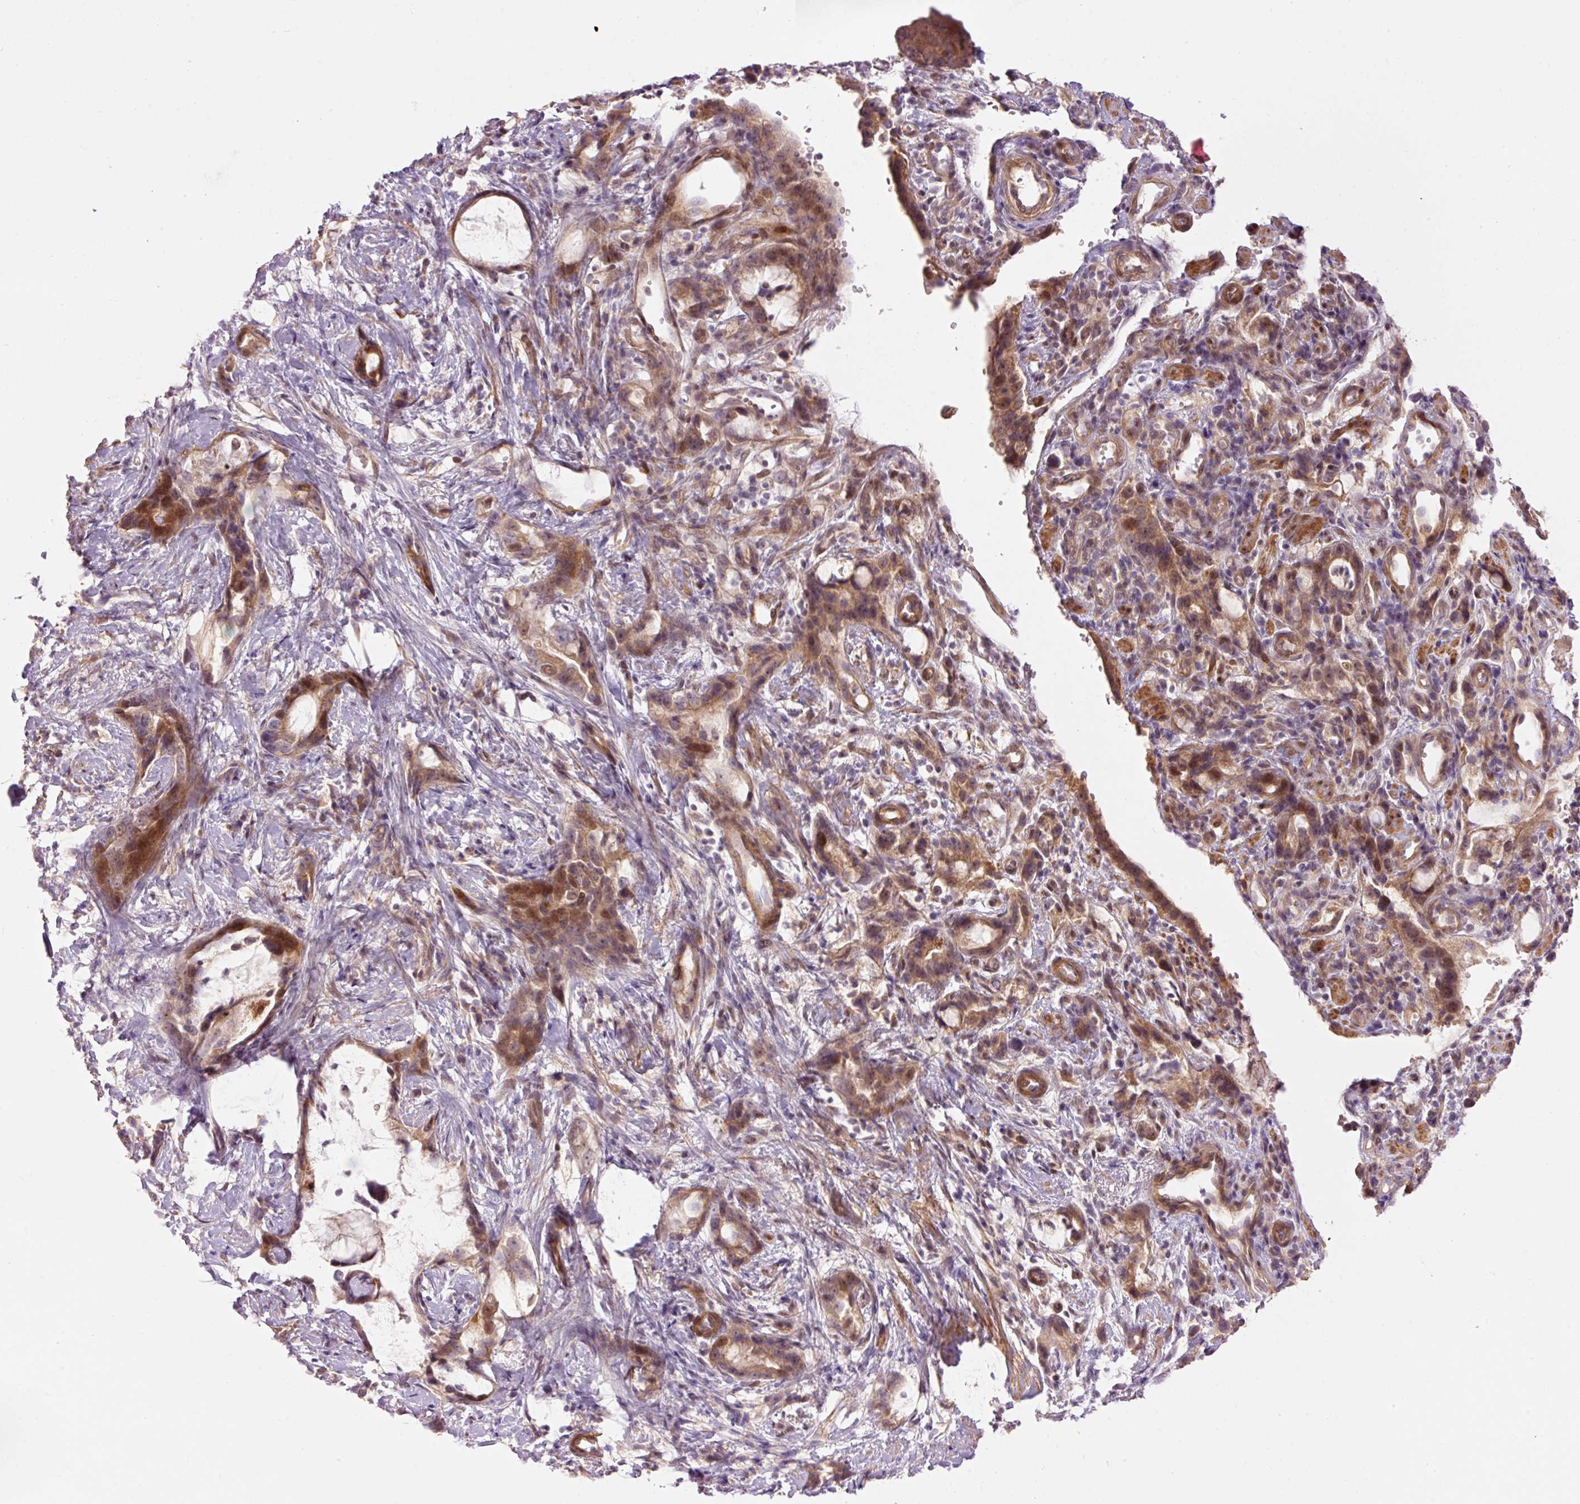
{"staining": {"intensity": "moderate", "quantity": ">75%", "location": "cytoplasmic/membranous,nuclear"}, "tissue": "stomach cancer", "cell_type": "Tumor cells", "image_type": "cancer", "snomed": [{"axis": "morphology", "description": "Adenocarcinoma, NOS"}, {"axis": "topography", "description": "Stomach"}], "caption": "IHC (DAB) staining of stomach cancer (adenocarcinoma) shows moderate cytoplasmic/membranous and nuclear protein expression in about >75% of tumor cells.", "gene": "SLC29A3", "patient": {"sex": "male", "age": 55}}